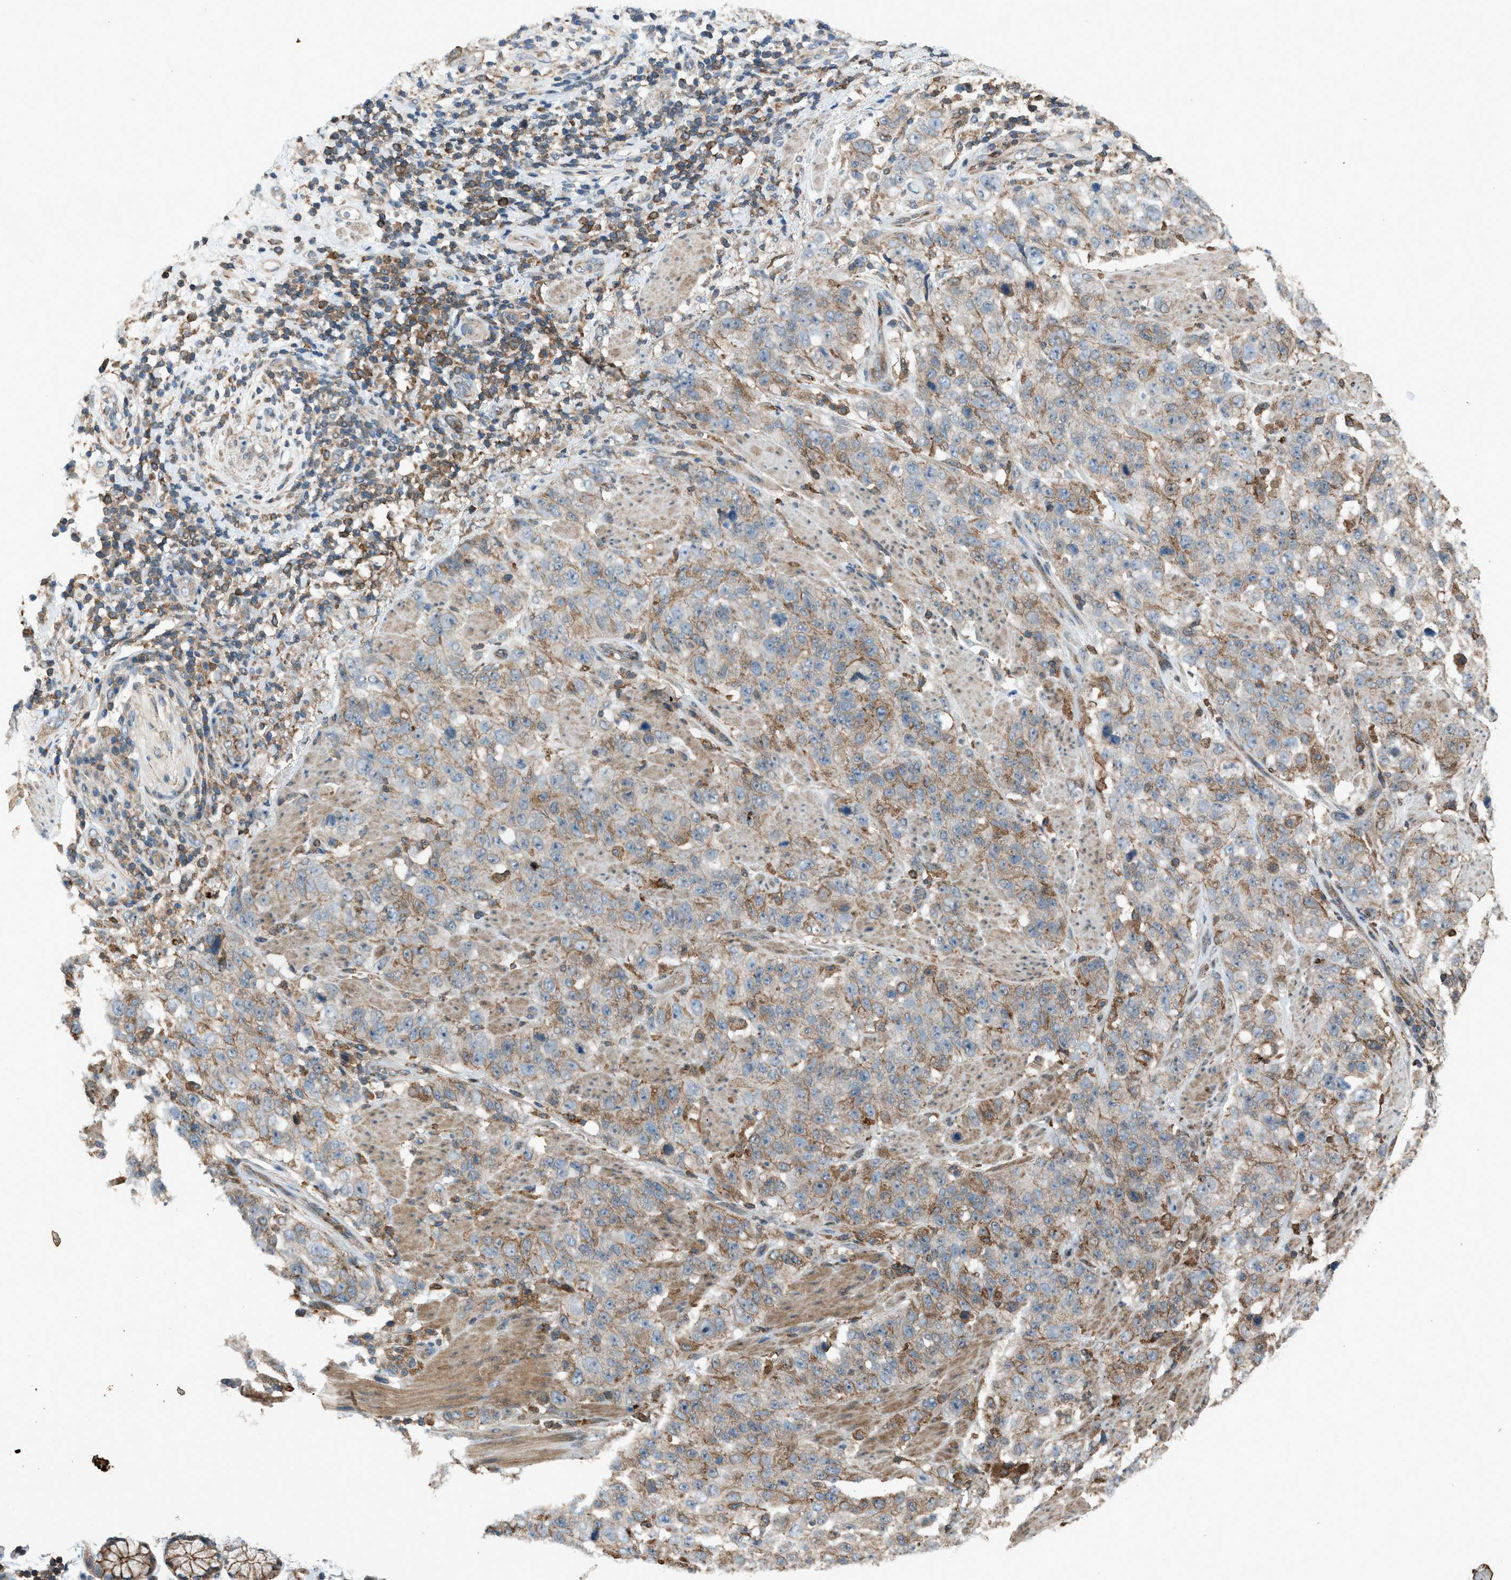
{"staining": {"intensity": "moderate", "quantity": "25%-75%", "location": "cytoplasmic/membranous"}, "tissue": "stomach cancer", "cell_type": "Tumor cells", "image_type": "cancer", "snomed": [{"axis": "morphology", "description": "Adenocarcinoma, NOS"}, {"axis": "topography", "description": "Stomach"}], "caption": "Protein staining of stomach cancer tissue demonstrates moderate cytoplasmic/membranous staining in approximately 25%-75% of tumor cells. (Brightfield microscopy of DAB IHC at high magnification).", "gene": "DYRK1A", "patient": {"sex": "male", "age": 48}}